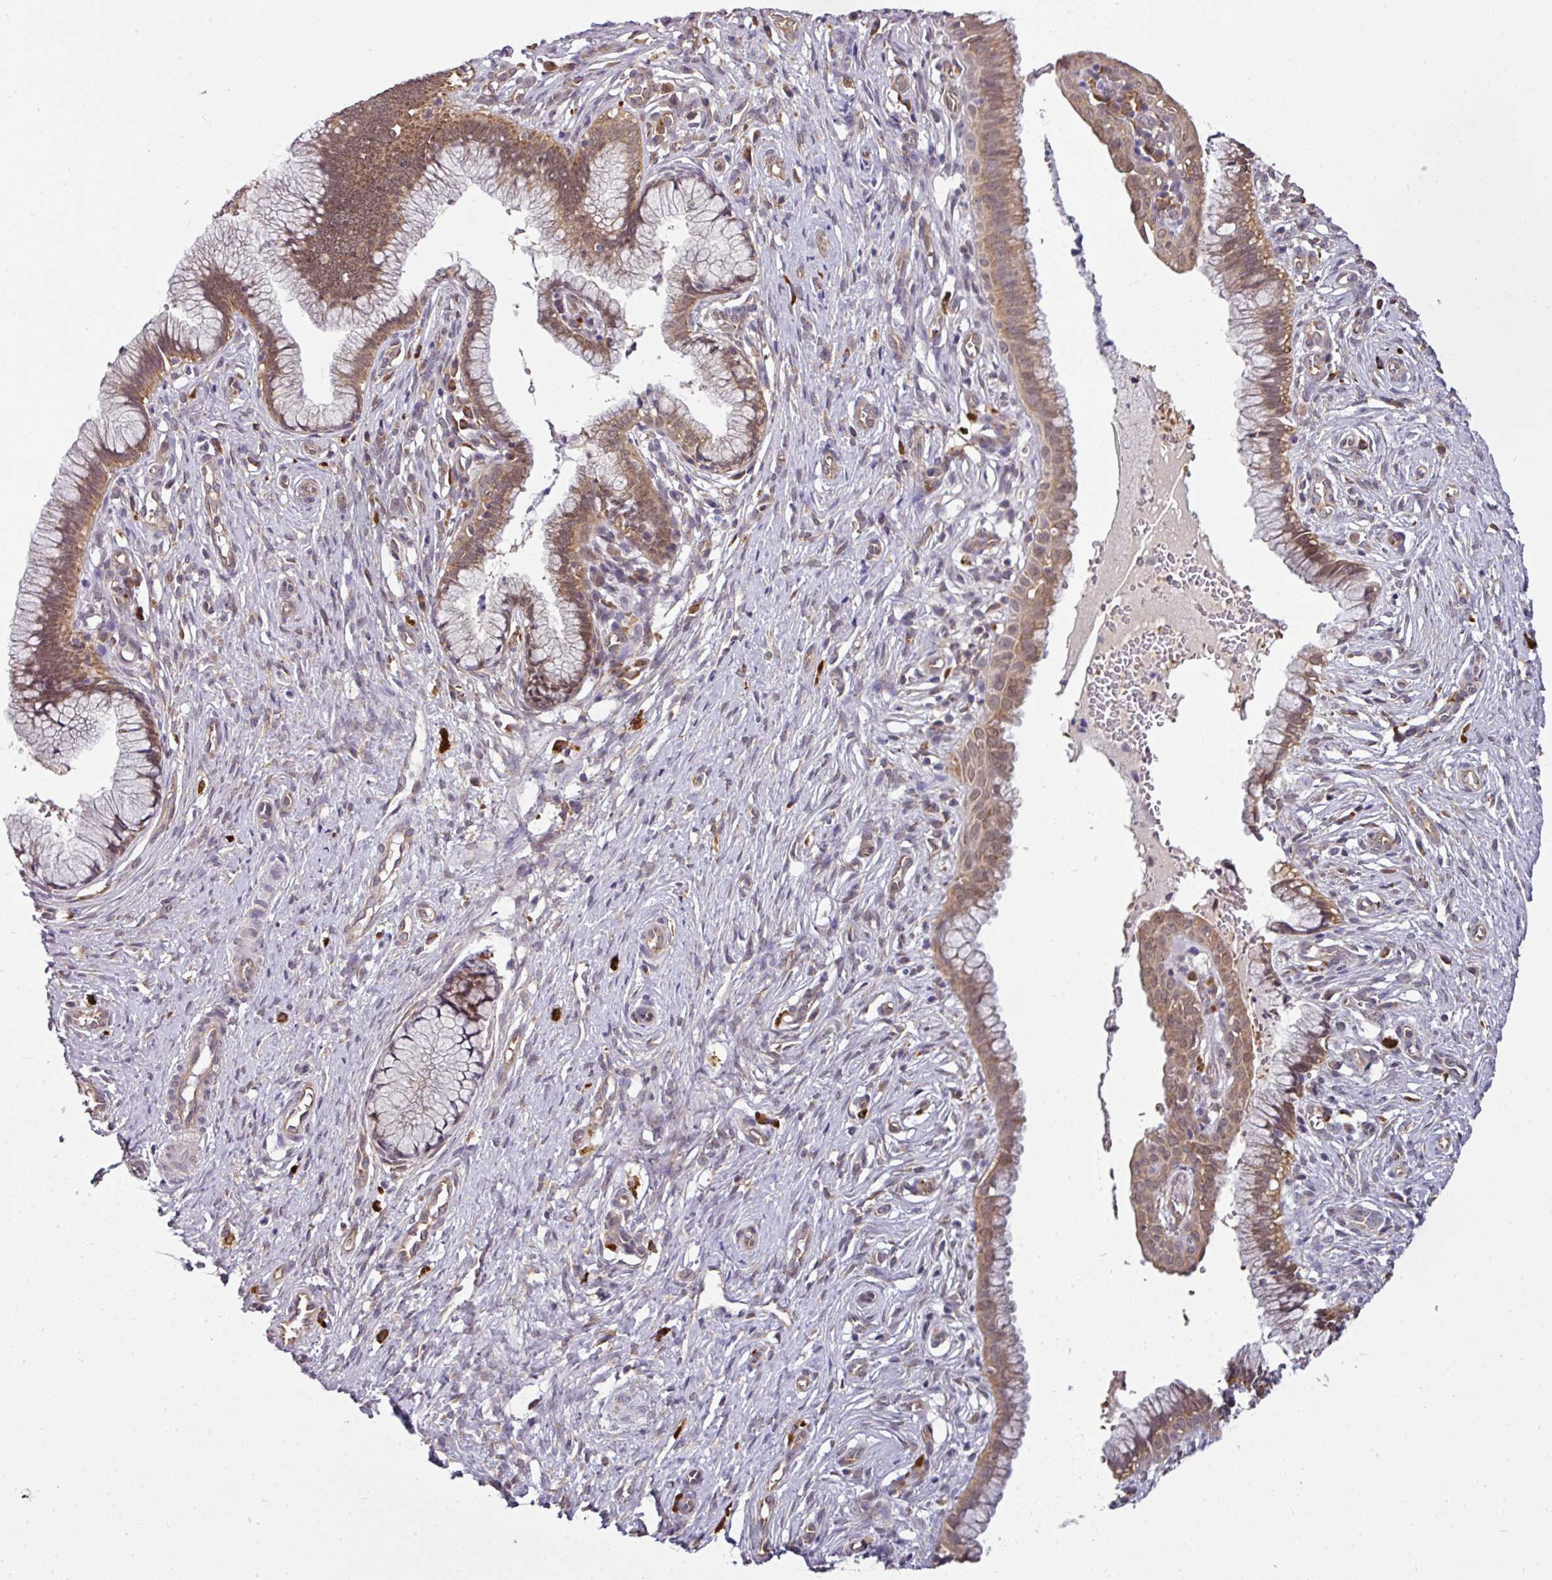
{"staining": {"intensity": "moderate", "quantity": ">75%", "location": "cytoplasmic/membranous"}, "tissue": "nasopharynx", "cell_type": "Respiratory epithelial cells", "image_type": "normal", "snomed": [{"axis": "morphology", "description": "Normal tissue, NOS"}, {"axis": "topography", "description": "Nasopharynx"}], "caption": "Benign nasopharynx shows moderate cytoplasmic/membranous staining in about >75% of respiratory epithelial cells, visualized by immunohistochemistry.", "gene": "RBM14", "patient": {"sex": "male", "age": 63}}